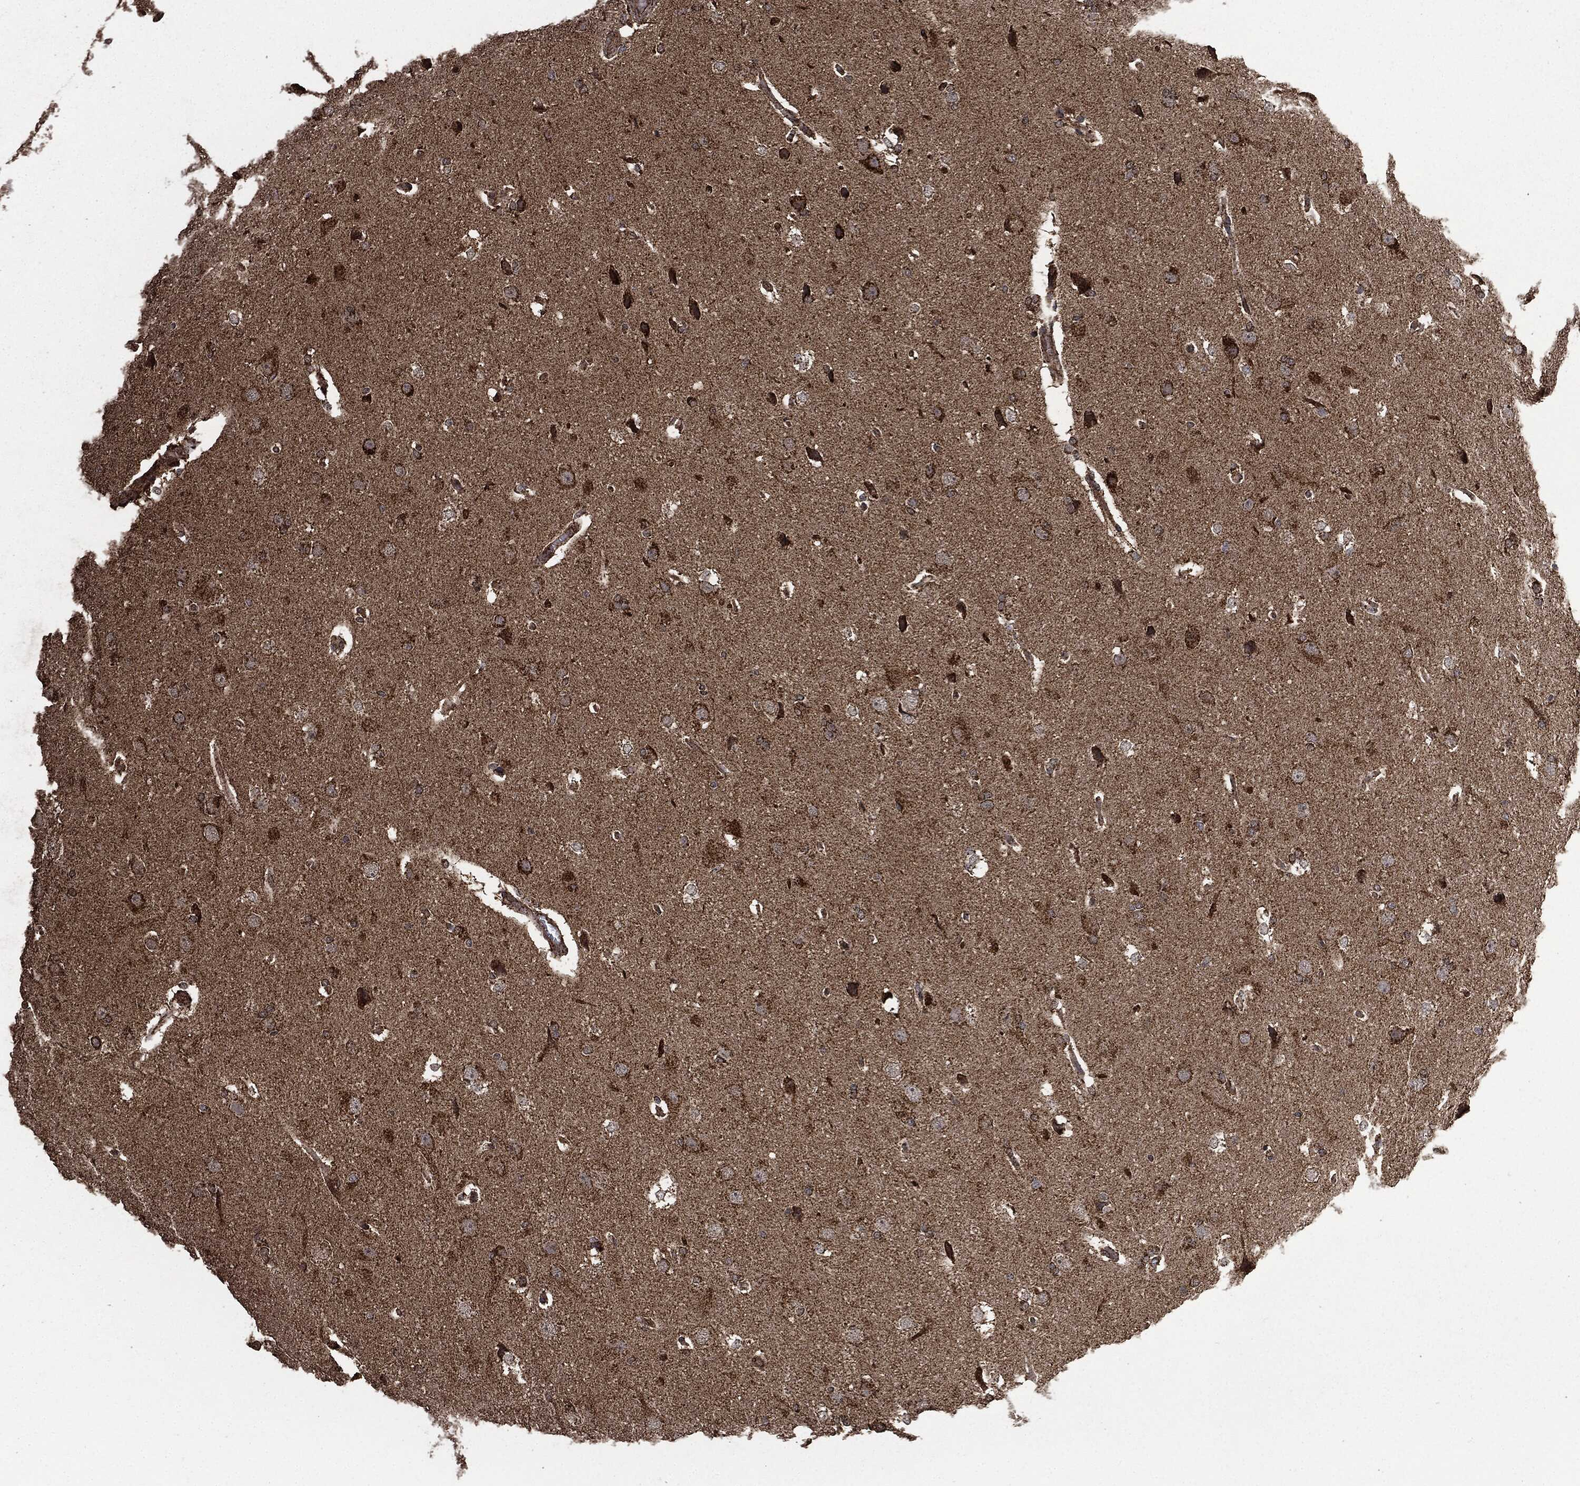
{"staining": {"intensity": "strong", "quantity": ">75%", "location": "cytoplasmic/membranous"}, "tissue": "glioma", "cell_type": "Tumor cells", "image_type": "cancer", "snomed": [{"axis": "morphology", "description": "Glioma, malignant, Low grade"}, {"axis": "topography", "description": "Brain"}], "caption": "Immunohistochemical staining of human glioma demonstrates strong cytoplasmic/membranous protein positivity in about >75% of tumor cells.", "gene": "LIG3", "patient": {"sex": "female", "age": 37}}